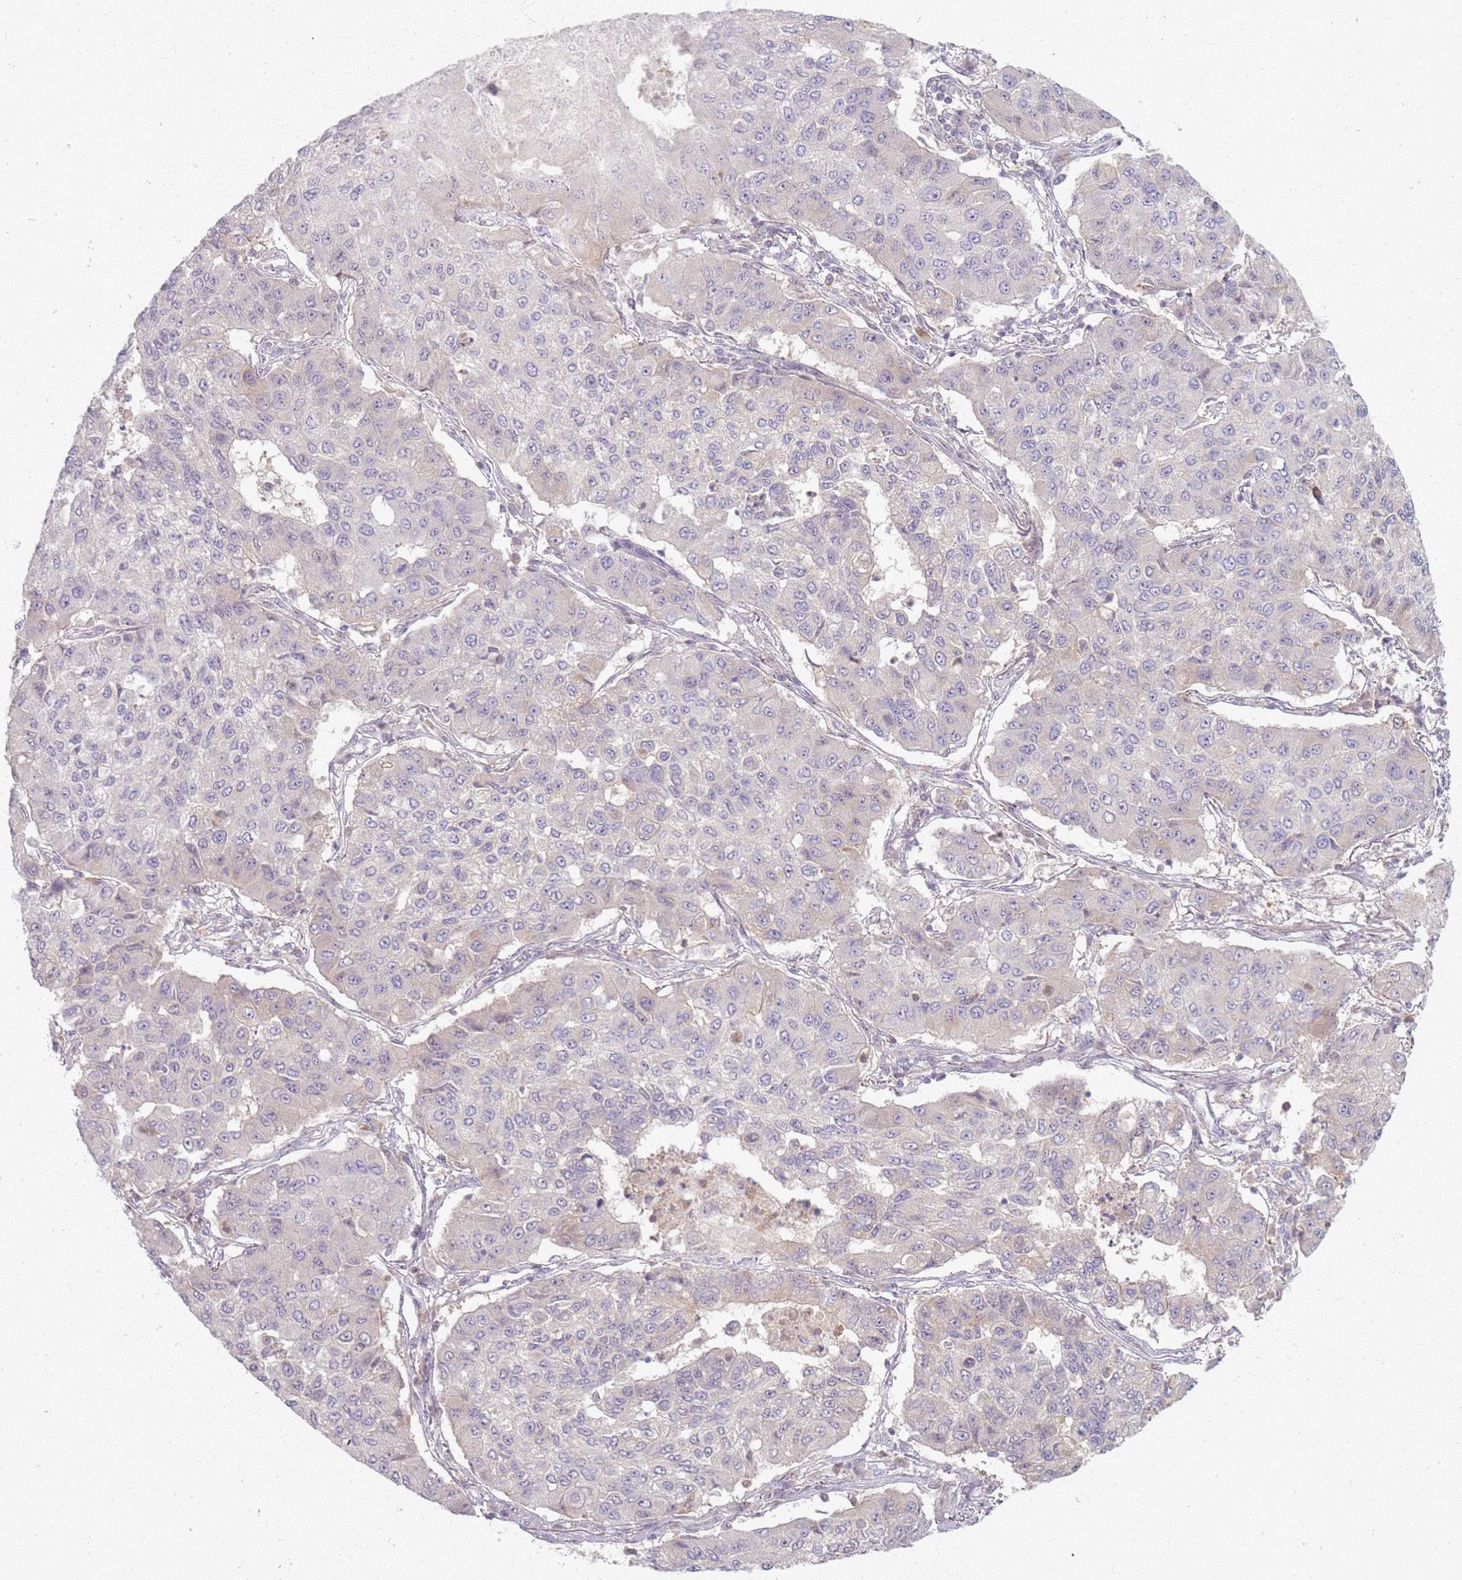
{"staining": {"intensity": "negative", "quantity": "none", "location": "none"}, "tissue": "lung cancer", "cell_type": "Tumor cells", "image_type": "cancer", "snomed": [{"axis": "morphology", "description": "Squamous cell carcinoma, NOS"}, {"axis": "topography", "description": "Lung"}], "caption": "The histopathology image displays no significant staining in tumor cells of lung cancer.", "gene": "ZDHHC2", "patient": {"sex": "male", "age": 74}}